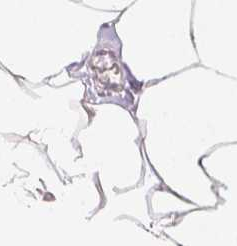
{"staining": {"intensity": "weak", "quantity": "25%-75%", "location": "cytoplasmic/membranous"}, "tissue": "breast", "cell_type": "Adipocytes", "image_type": "normal", "snomed": [{"axis": "morphology", "description": "Normal tissue, NOS"}, {"axis": "topography", "description": "Breast"}], "caption": "Brown immunohistochemical staining in benign human breast exhibits weak cytoplasmic/membranous expression in approximately 25%-75% of adipocytes.", "gene": "RPGRIP1", "patient": {"sex": "female", "age": 27}}